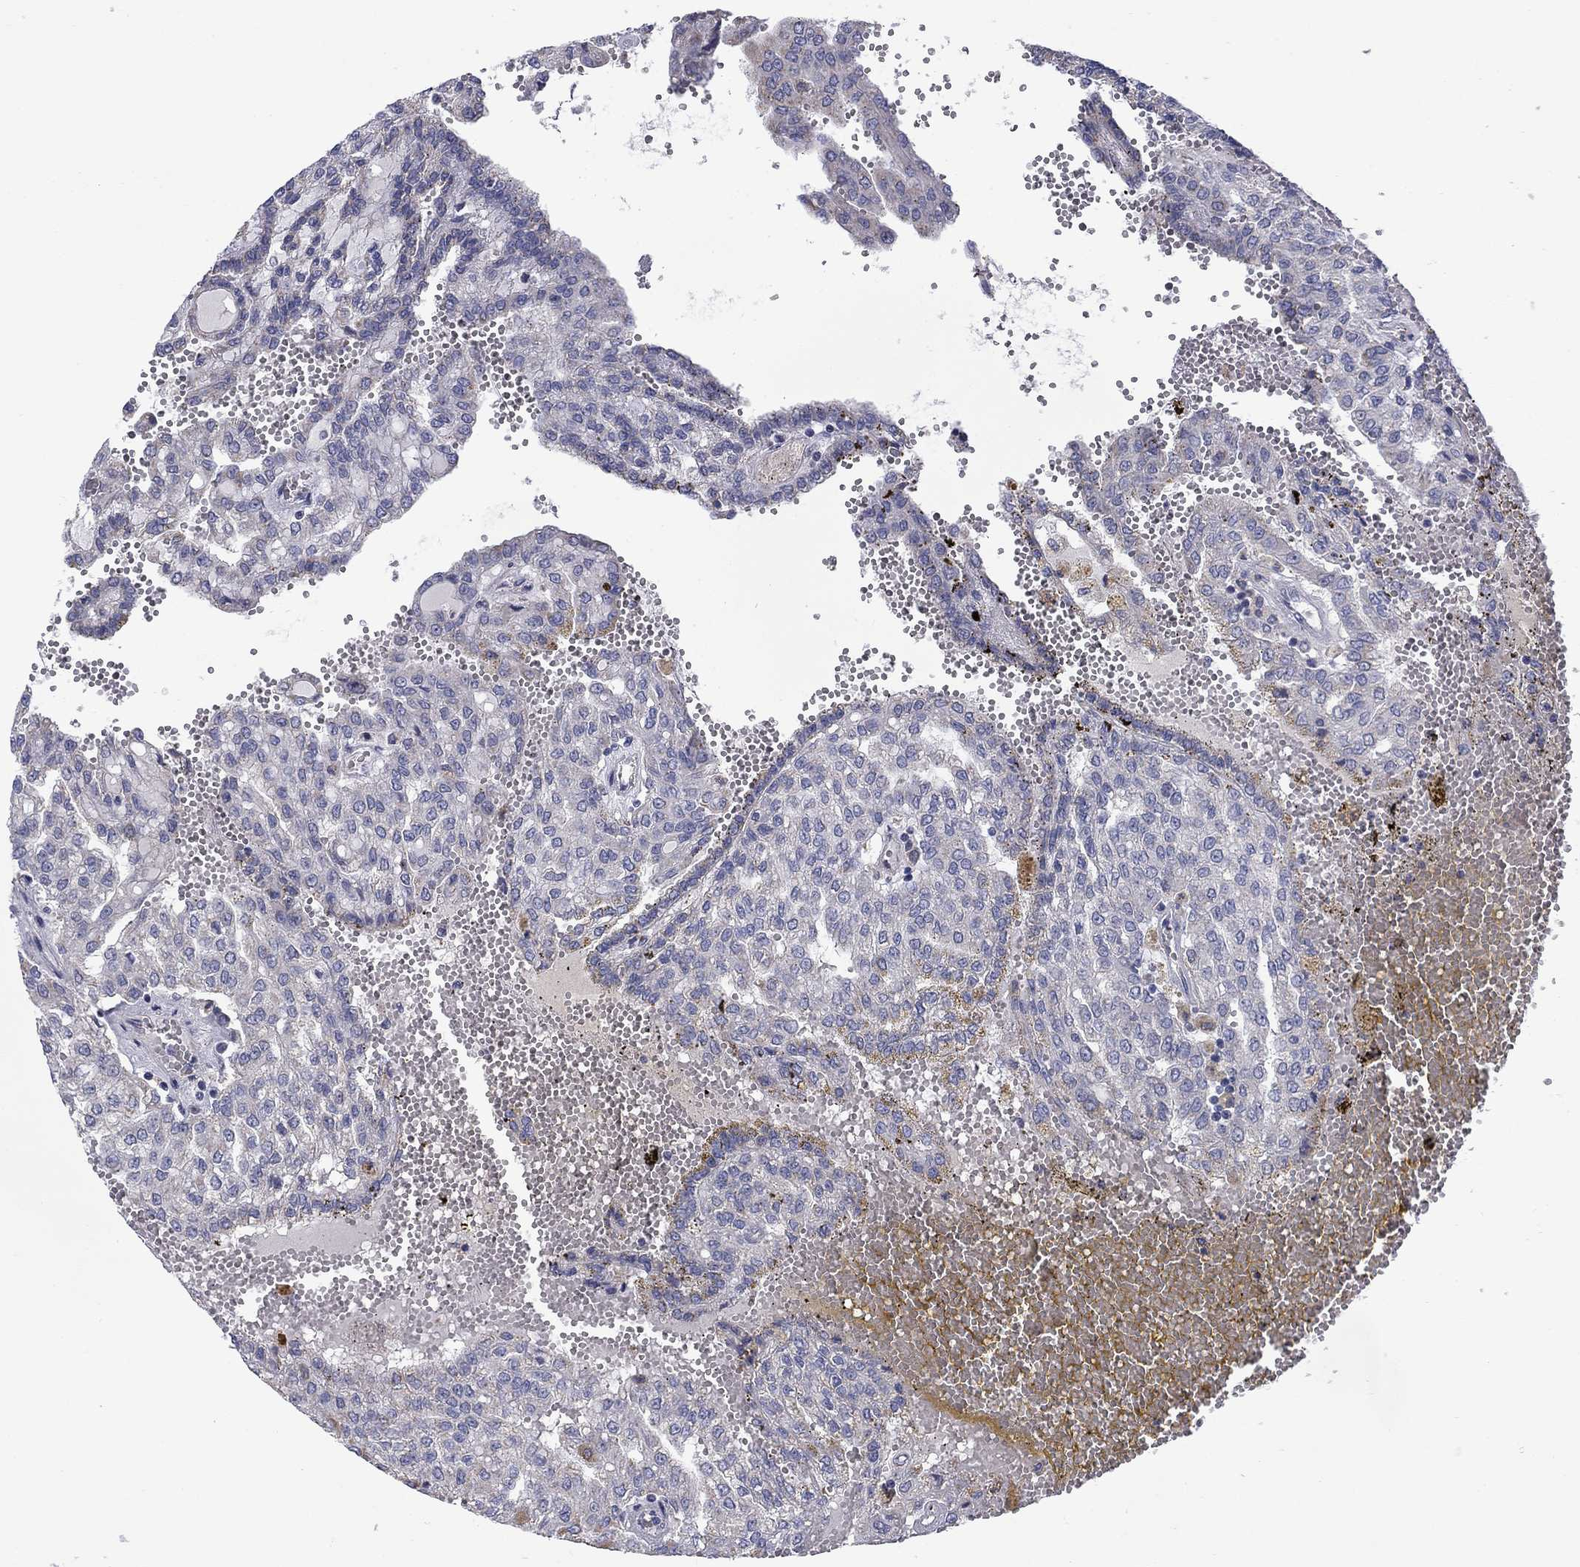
{"staining": {"intensity": "negative", "quantity": "none", "location": "none"}, "tissue": "renal cancer", "cell_type": "Tumor cells", "image_type": "cancer", "snomed": [{"axis": "morphology", "description": "Adenocarcinoma, NOS"}, {"axis": "topography", "description": "Kidney"}], "caption": "Tumor cells are negative for protein expression in human adenocarcinoma (renal).", "gene": "FRK", "patient": {"sex": "male", "age": 63}}